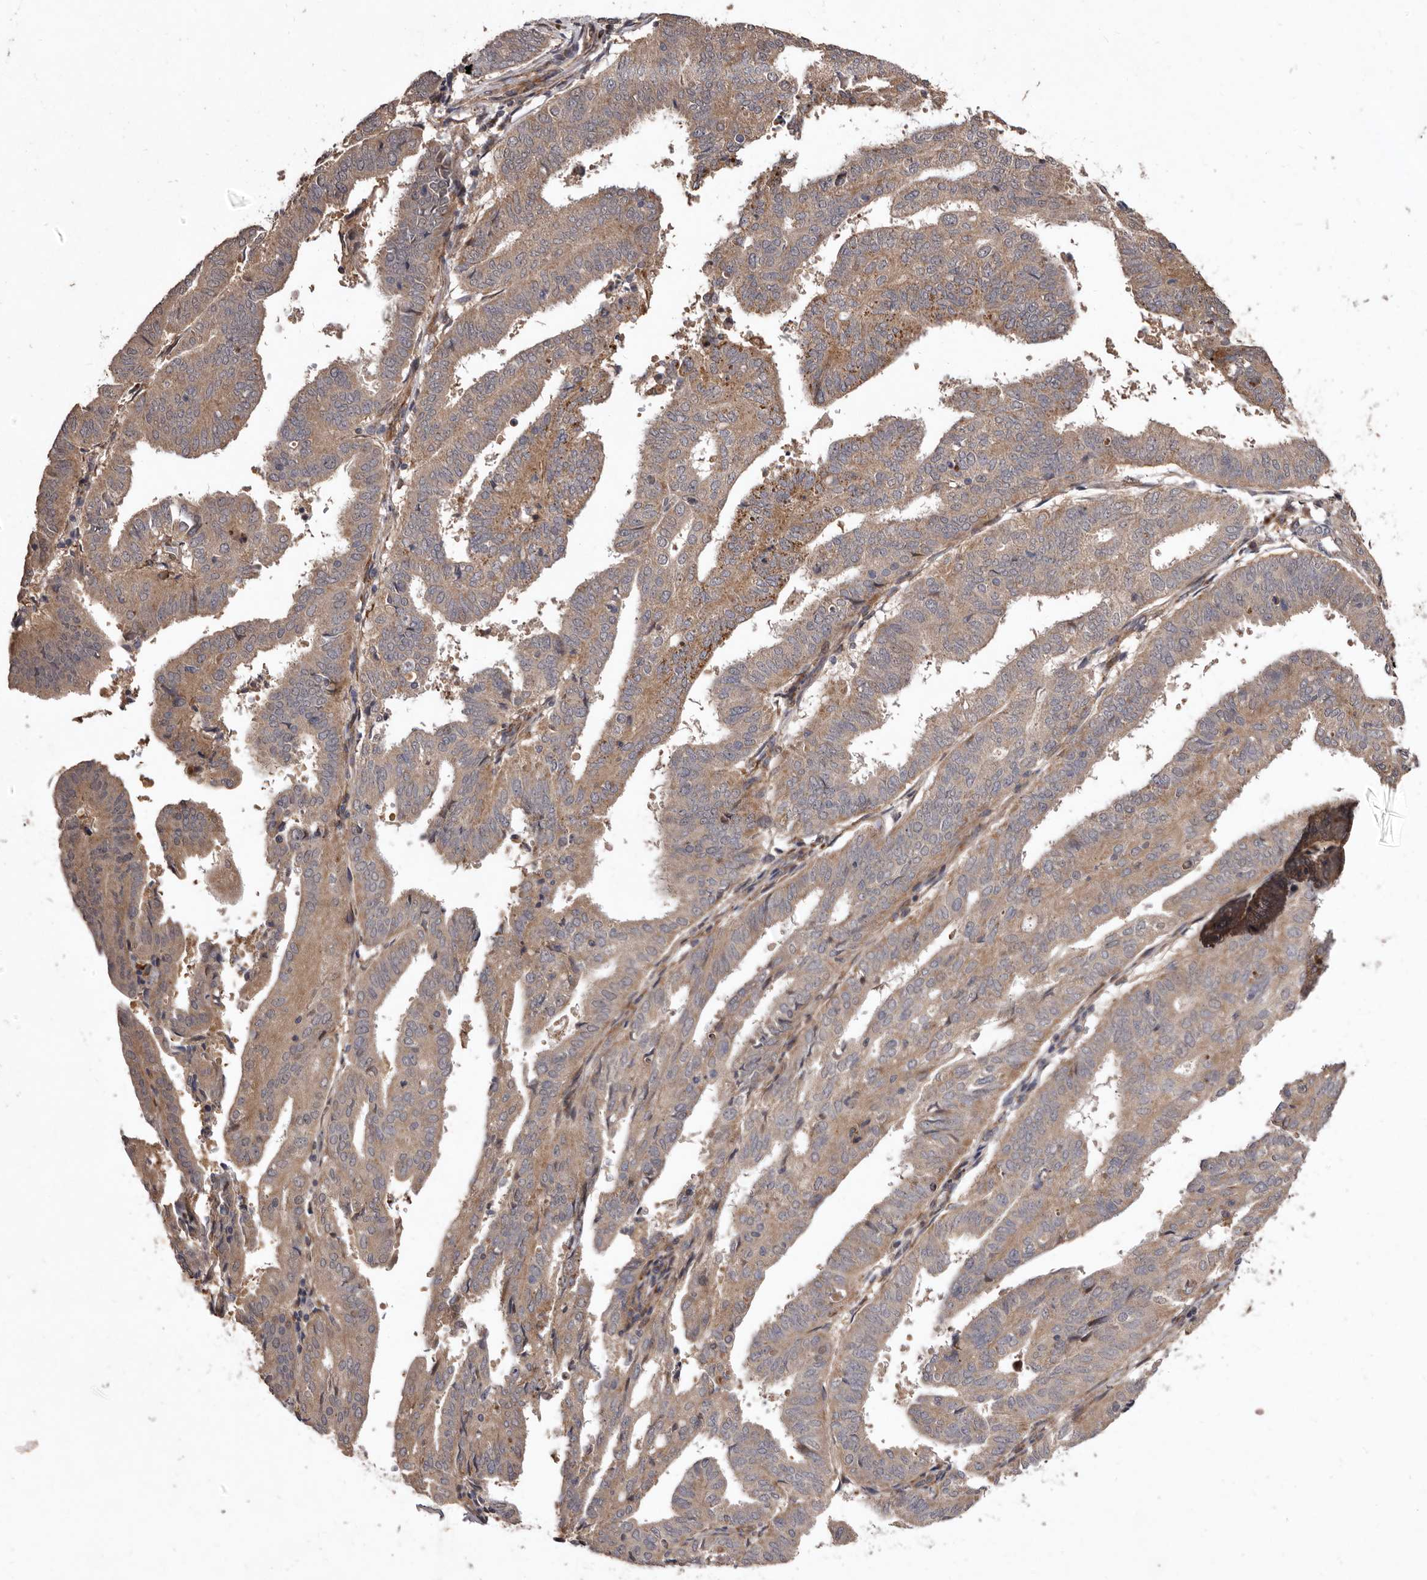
{"staining": {"intensity": "moderate", "quantity": ">75%", "location": "cytoplasmic/membranous"}, "tissue": "endometrial cancer", "cell_type": "Tumor cells", "image_type": "cancer", "snomed": [{"axis": "morphology", "description": "Adenocarcinoma, NOS"}, {"axis": "topography", "description": "Uterus"}], "caption": "This histopathology image shows adenocarcinoma (endometrial) stained with immunohistochemistry to label a protein in brown. The cytoplasmic/membranous of tumor cells show moderate positivity for the protein. Nuclei are counter-stained blue.", "gene": "FLAD1", "patient": {"sex": "female", "age": 77}}